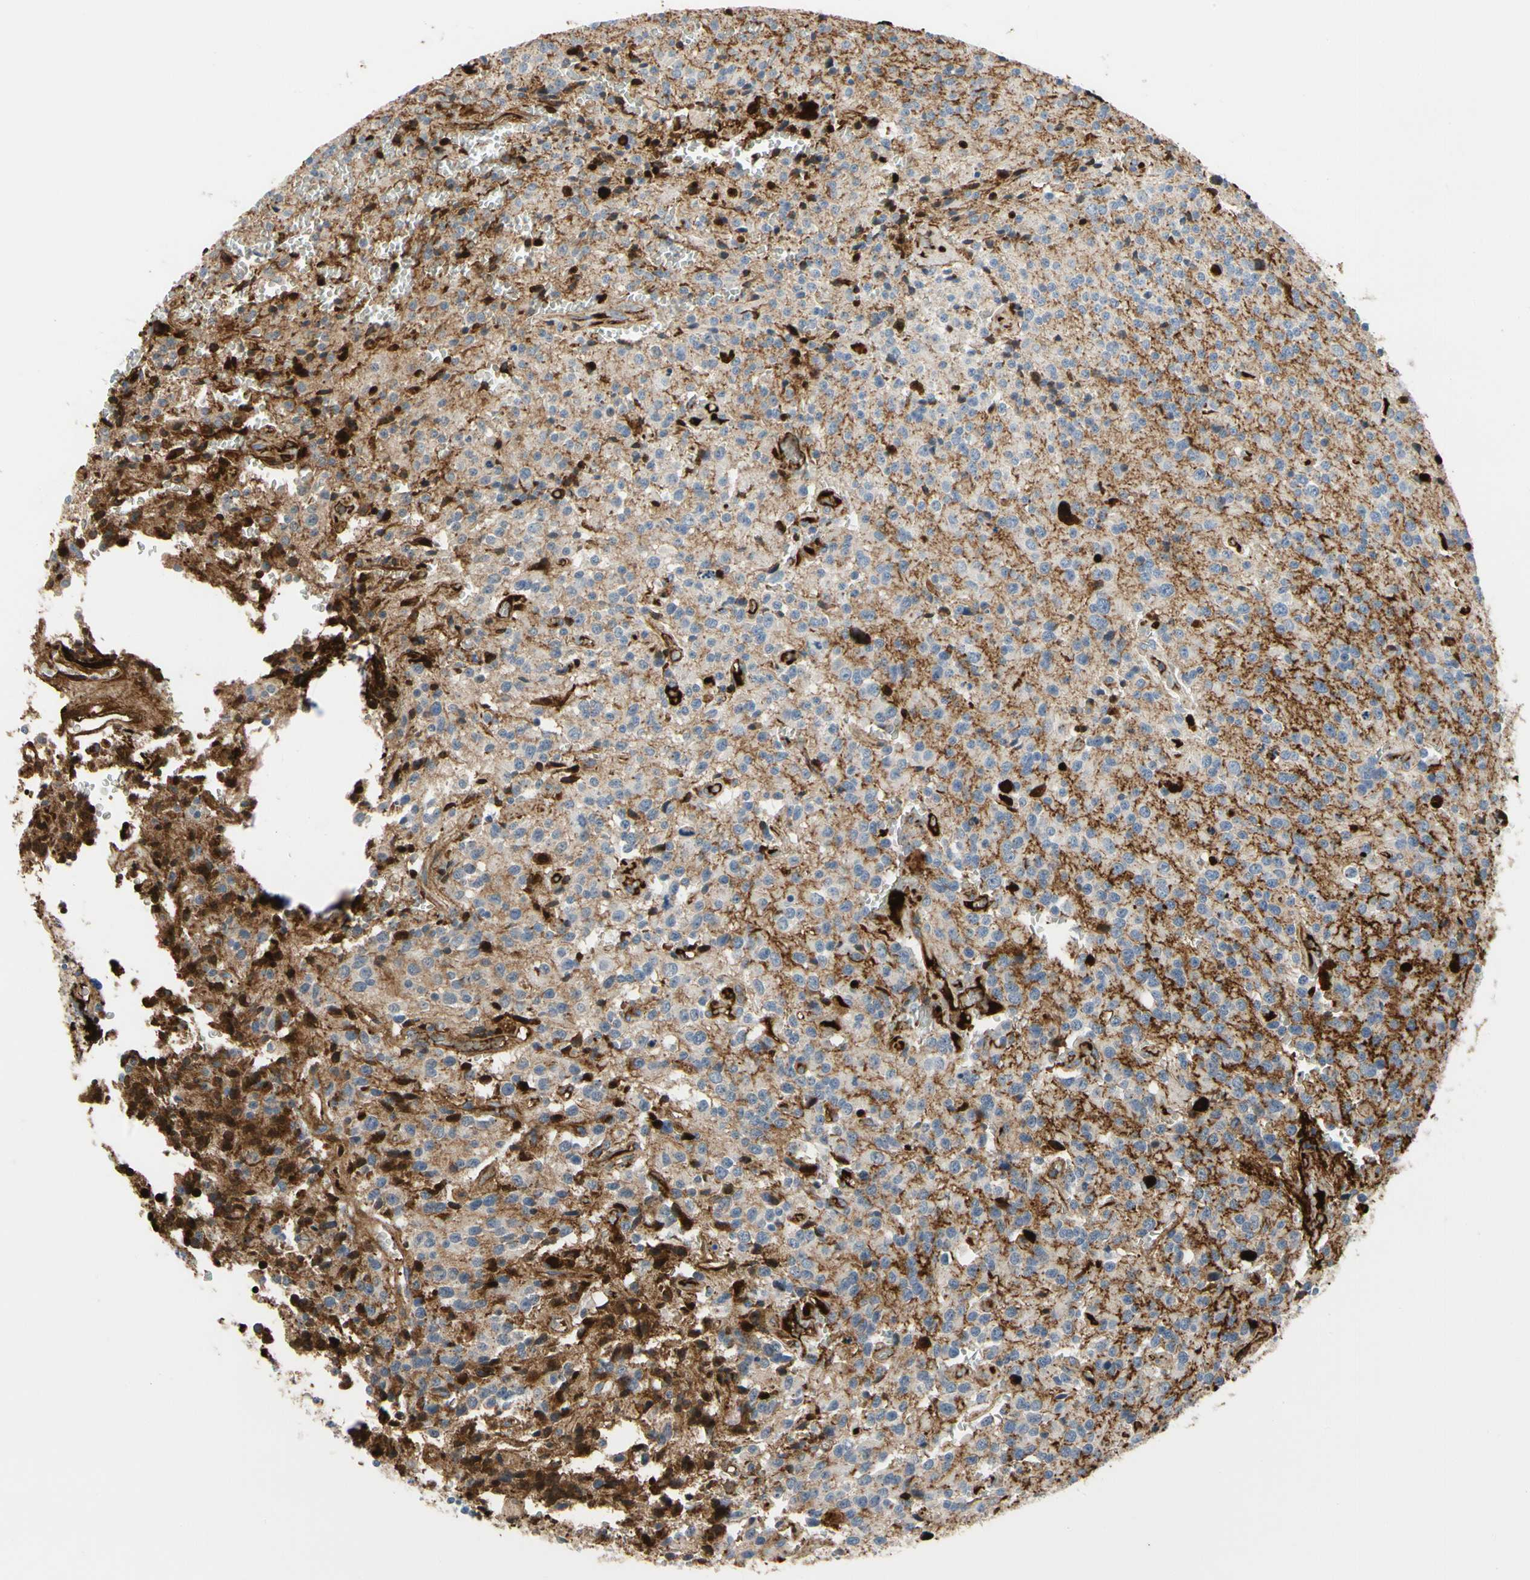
{"staining": {"intensity": "moderate", "quantity": "25%-75%", "location": "cytoplasmic/membranous"}, "tissue": "glioma", "cell_type": "Tumor cells", "image_type": "cancer", "snomed": [{"axis": "morphology", "description": "Glioma, malignant, Low grade"}, {"axis": "topography", "description": "Brain"}], "caption": "This is a histology image of immunohistochemistry staining of malignant glioma (low-grade), which shows moderate positivity in the cytoplasmic/membranous of tumor cells.", "gene": "FGB", "patient": {"sex": "male", "age": 58}}